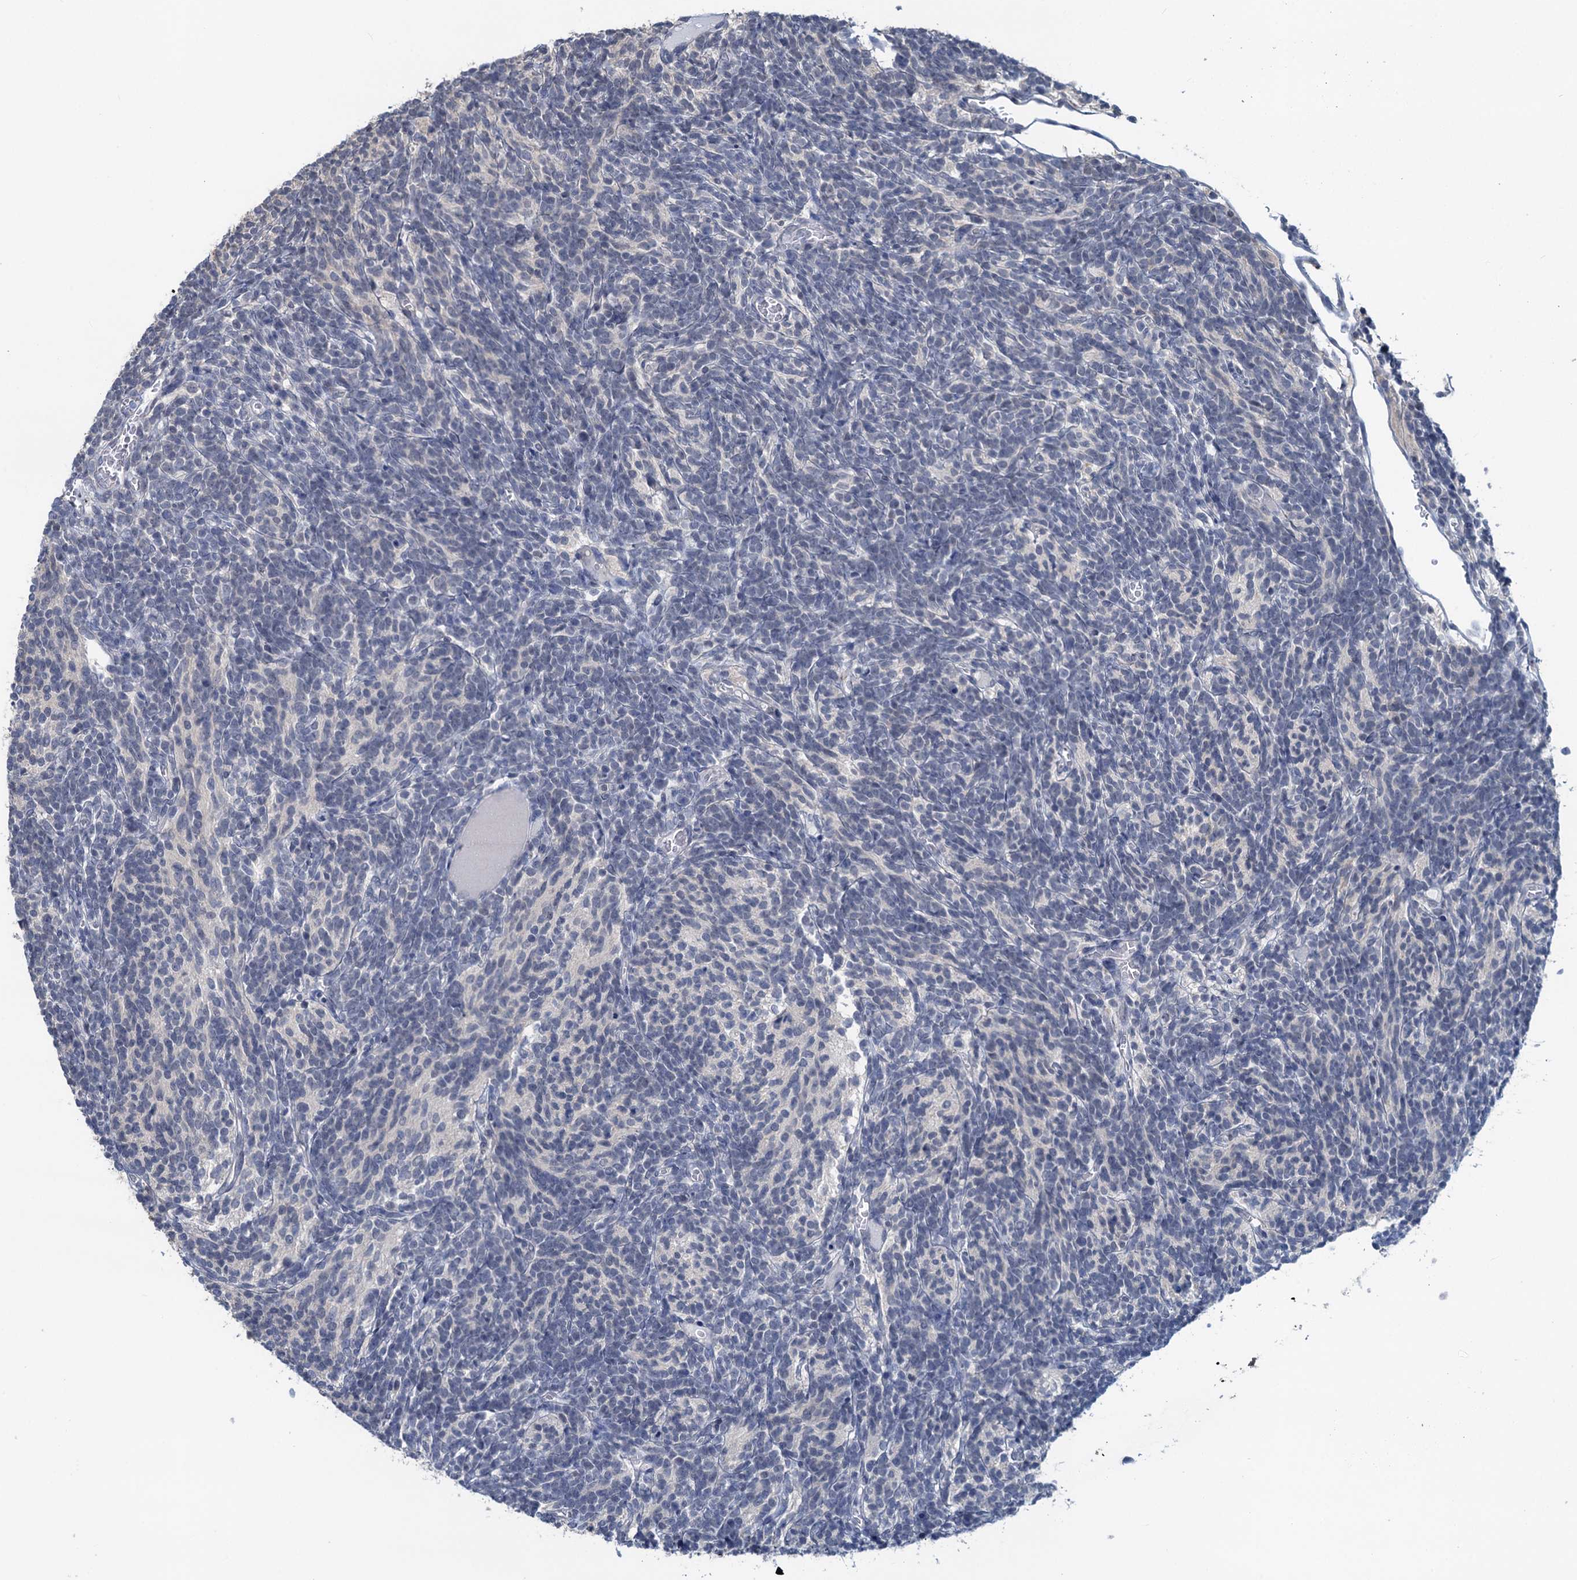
{"staining": {"intensity": "negative", "quantity": "none", "location": "none"}, "tissue": "glioma", "cell_type": "Tumor cells", "image_type": "cancer", "snomed": [{"axis": "morphology", "description": "Glioma, malignant, Low grade"}, {"axis": "topography", "description": "Brain"}], "caption": "Tumor cells show no significant staining in malignant glioma (low-grade).", "gene": "RTKN2", "patient": {"sex": "female", "age": 1}}